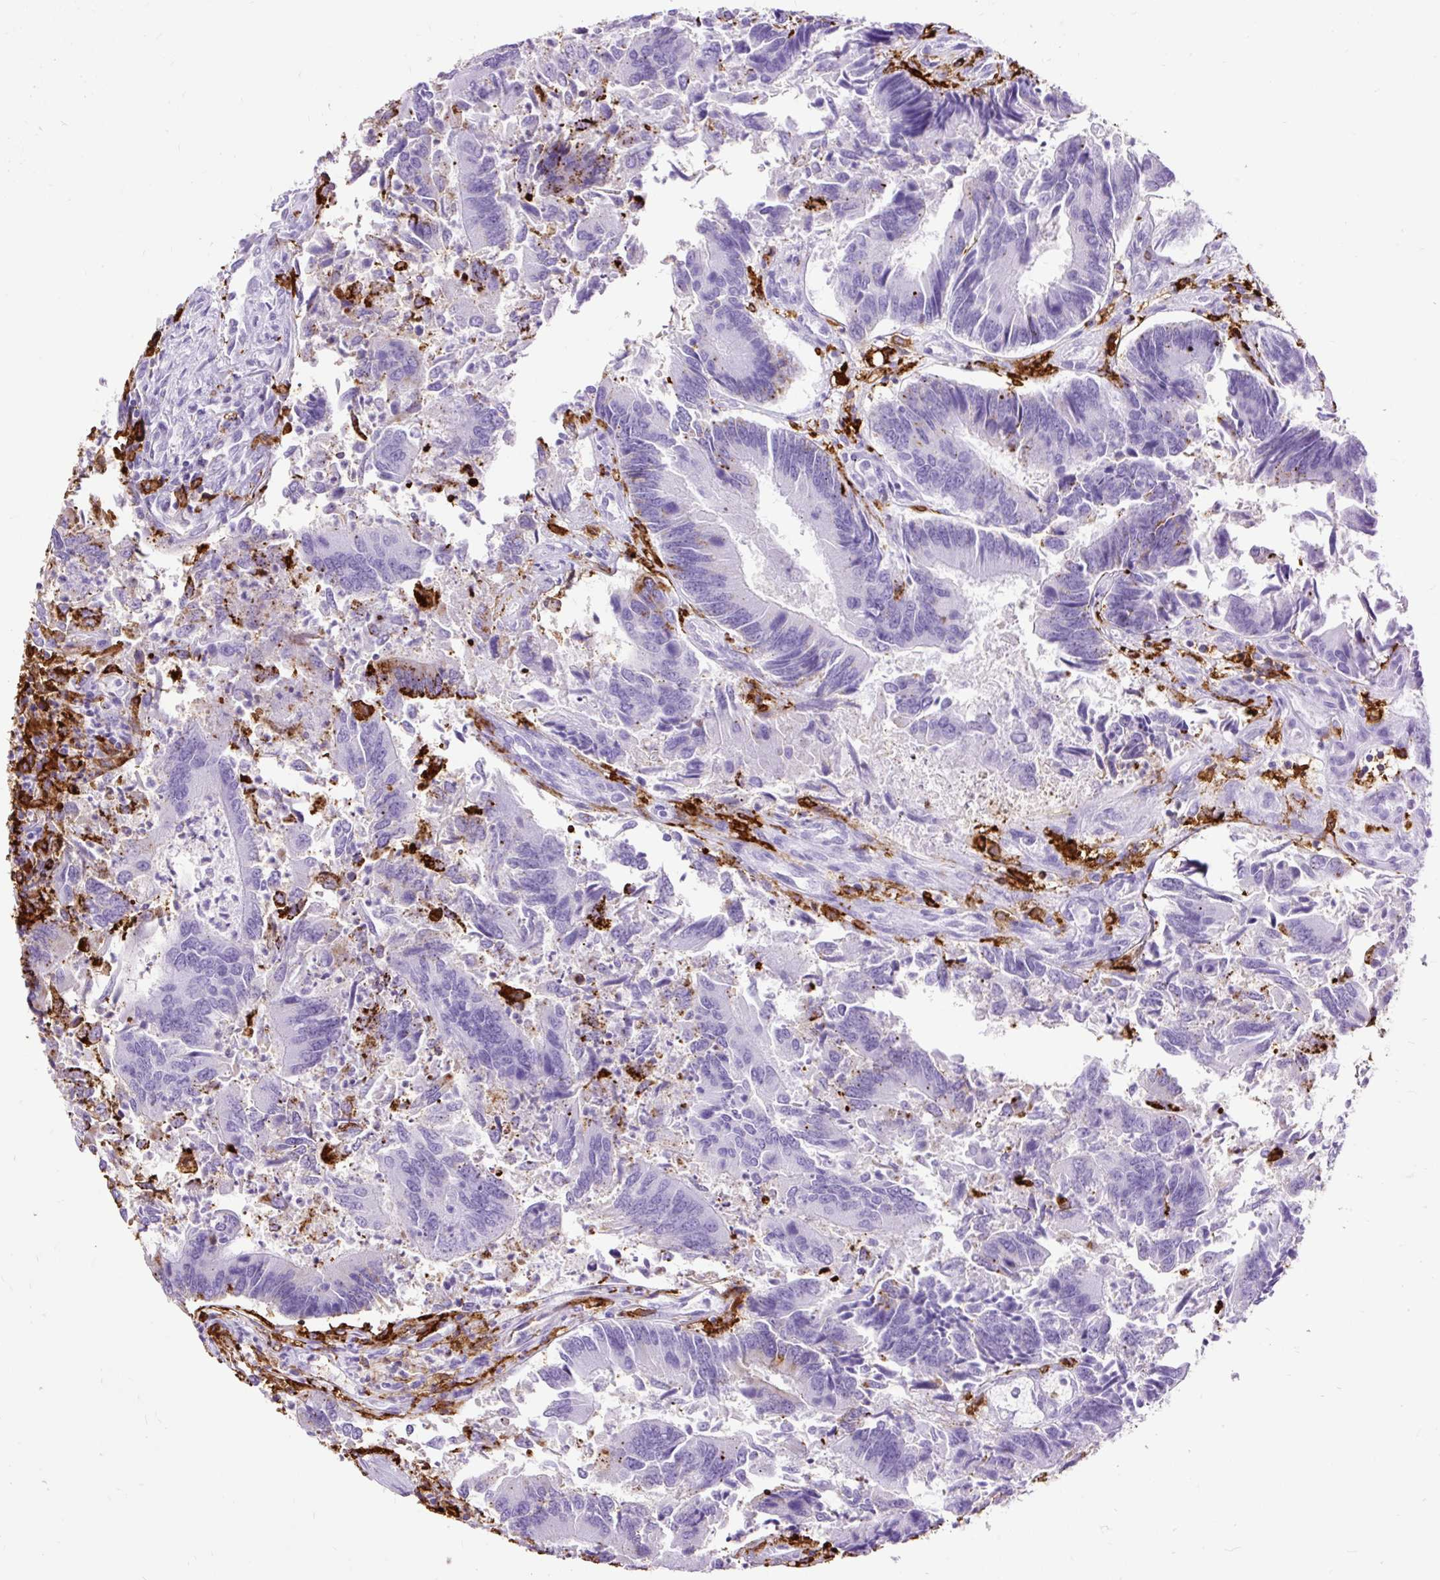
{"staining": {"intensity": "negative", "quantity": "none", "location": "none"}, "tissue": "colorectal cancer", "cell_type": "Tumor cells", "image_type": "cancer", "snomed": [{"axis": "morphology", "description": "Adenocarcinoma, NOS"}, {"axis": "topography", "description": "Colon"}], "caption": "A photomicrograph of adenocarcinoma (colorectal) stained for a protein displays no brown staining in tumor cells.", "gene": "HLA-DRA", "patient": {"sex": "female", "age": 67}}